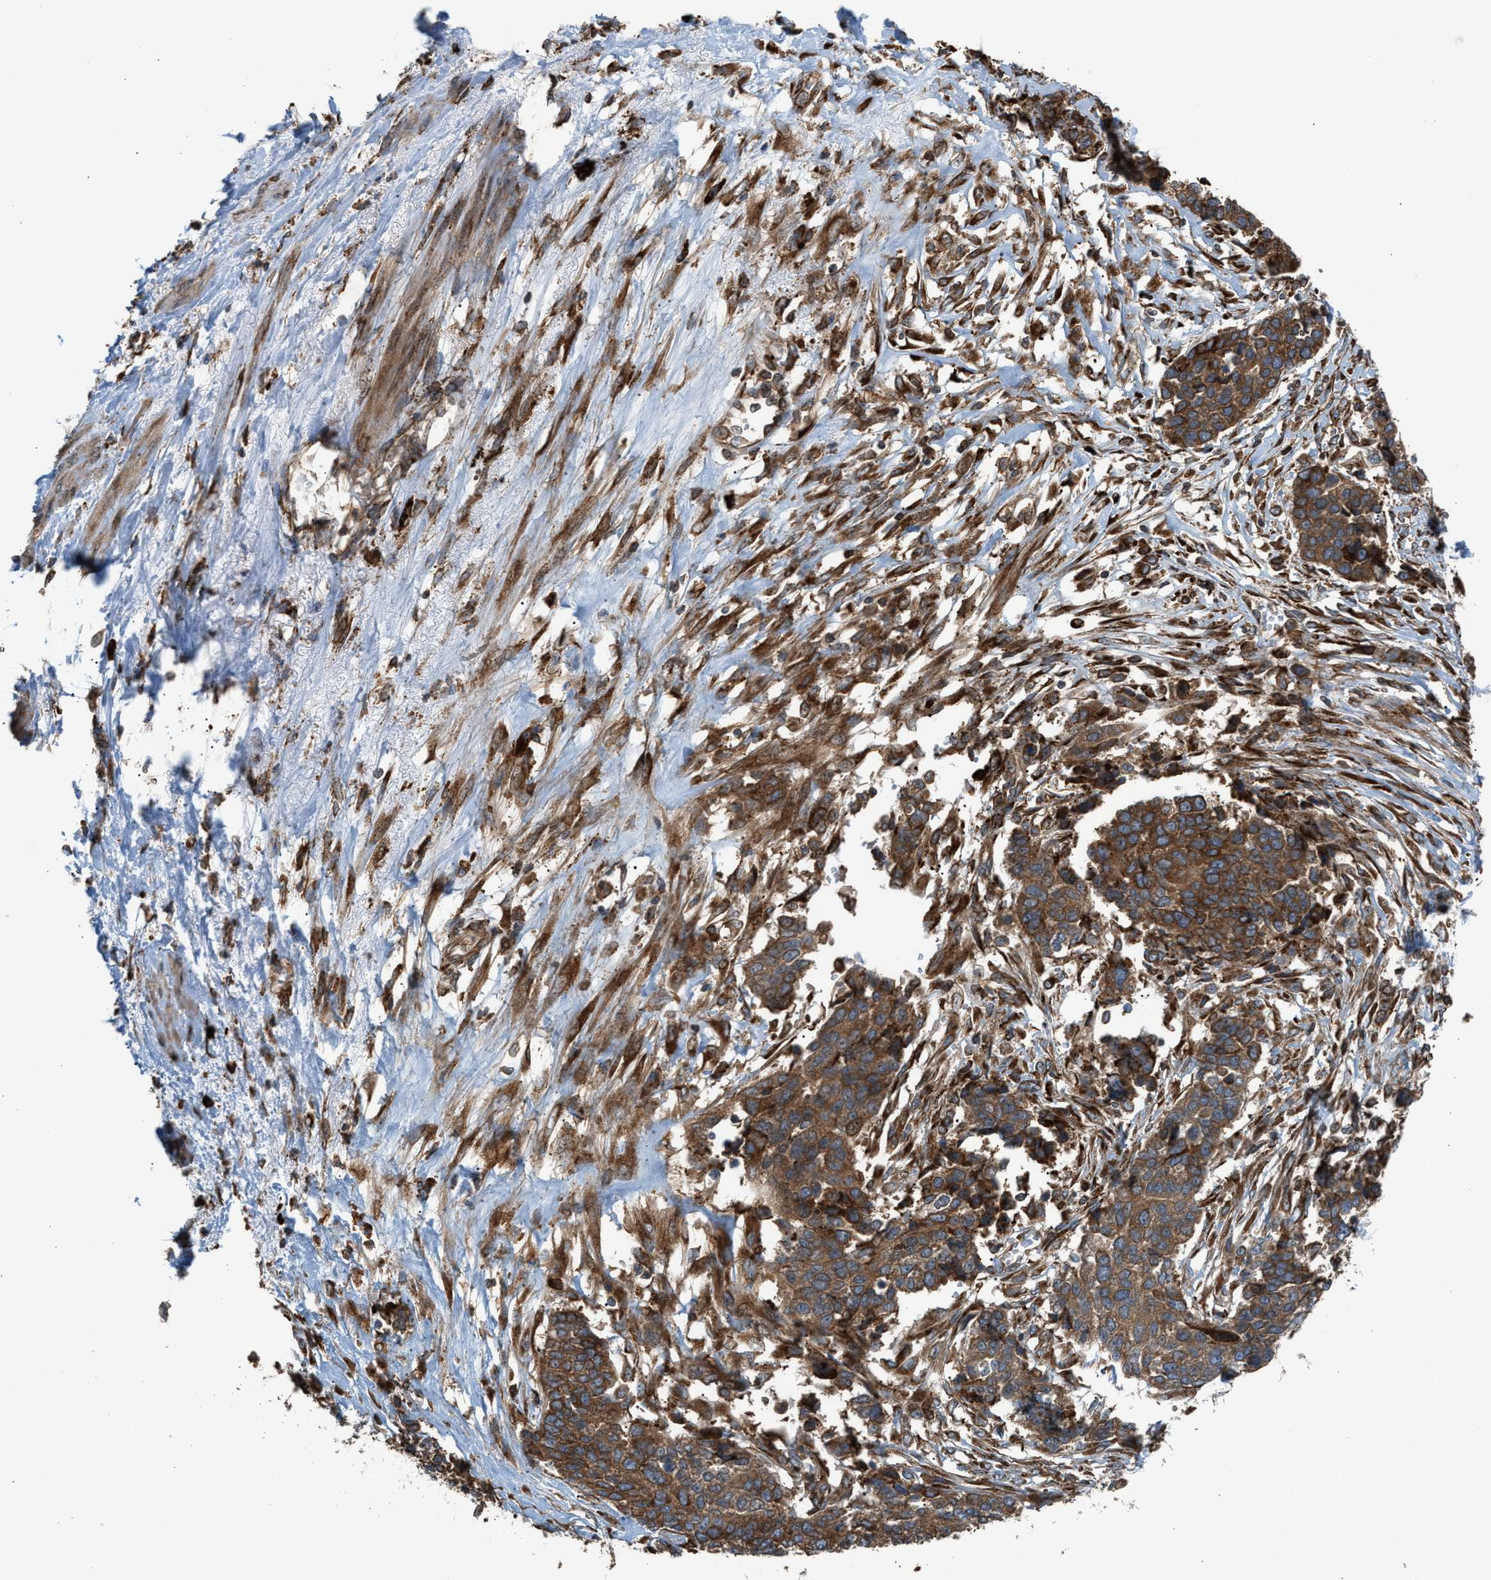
{"staining": {"intensity": "strong", "quantity": ">75%", "location": "cytoplasmic/membranous"}, "tissue": "ovarian cancer", "cell_type": "Tumor cells", "image_type": "cancer", "snomed": [{"axis": "morphology", "description": "Cystadenocarcinoma, serous, NOS"}, {"axis": "topography", "description": "Ovary"}], "caption": "High-power microscopy captured an IHC photomicrograph of ovarian serous cystadenocarcinoma, revealing strong cytoplasmic/membranous positivity in about >75% of tumor cells.", "gene": "BAIAP2L1", "patient": {"sex": "female", "age": 44}}